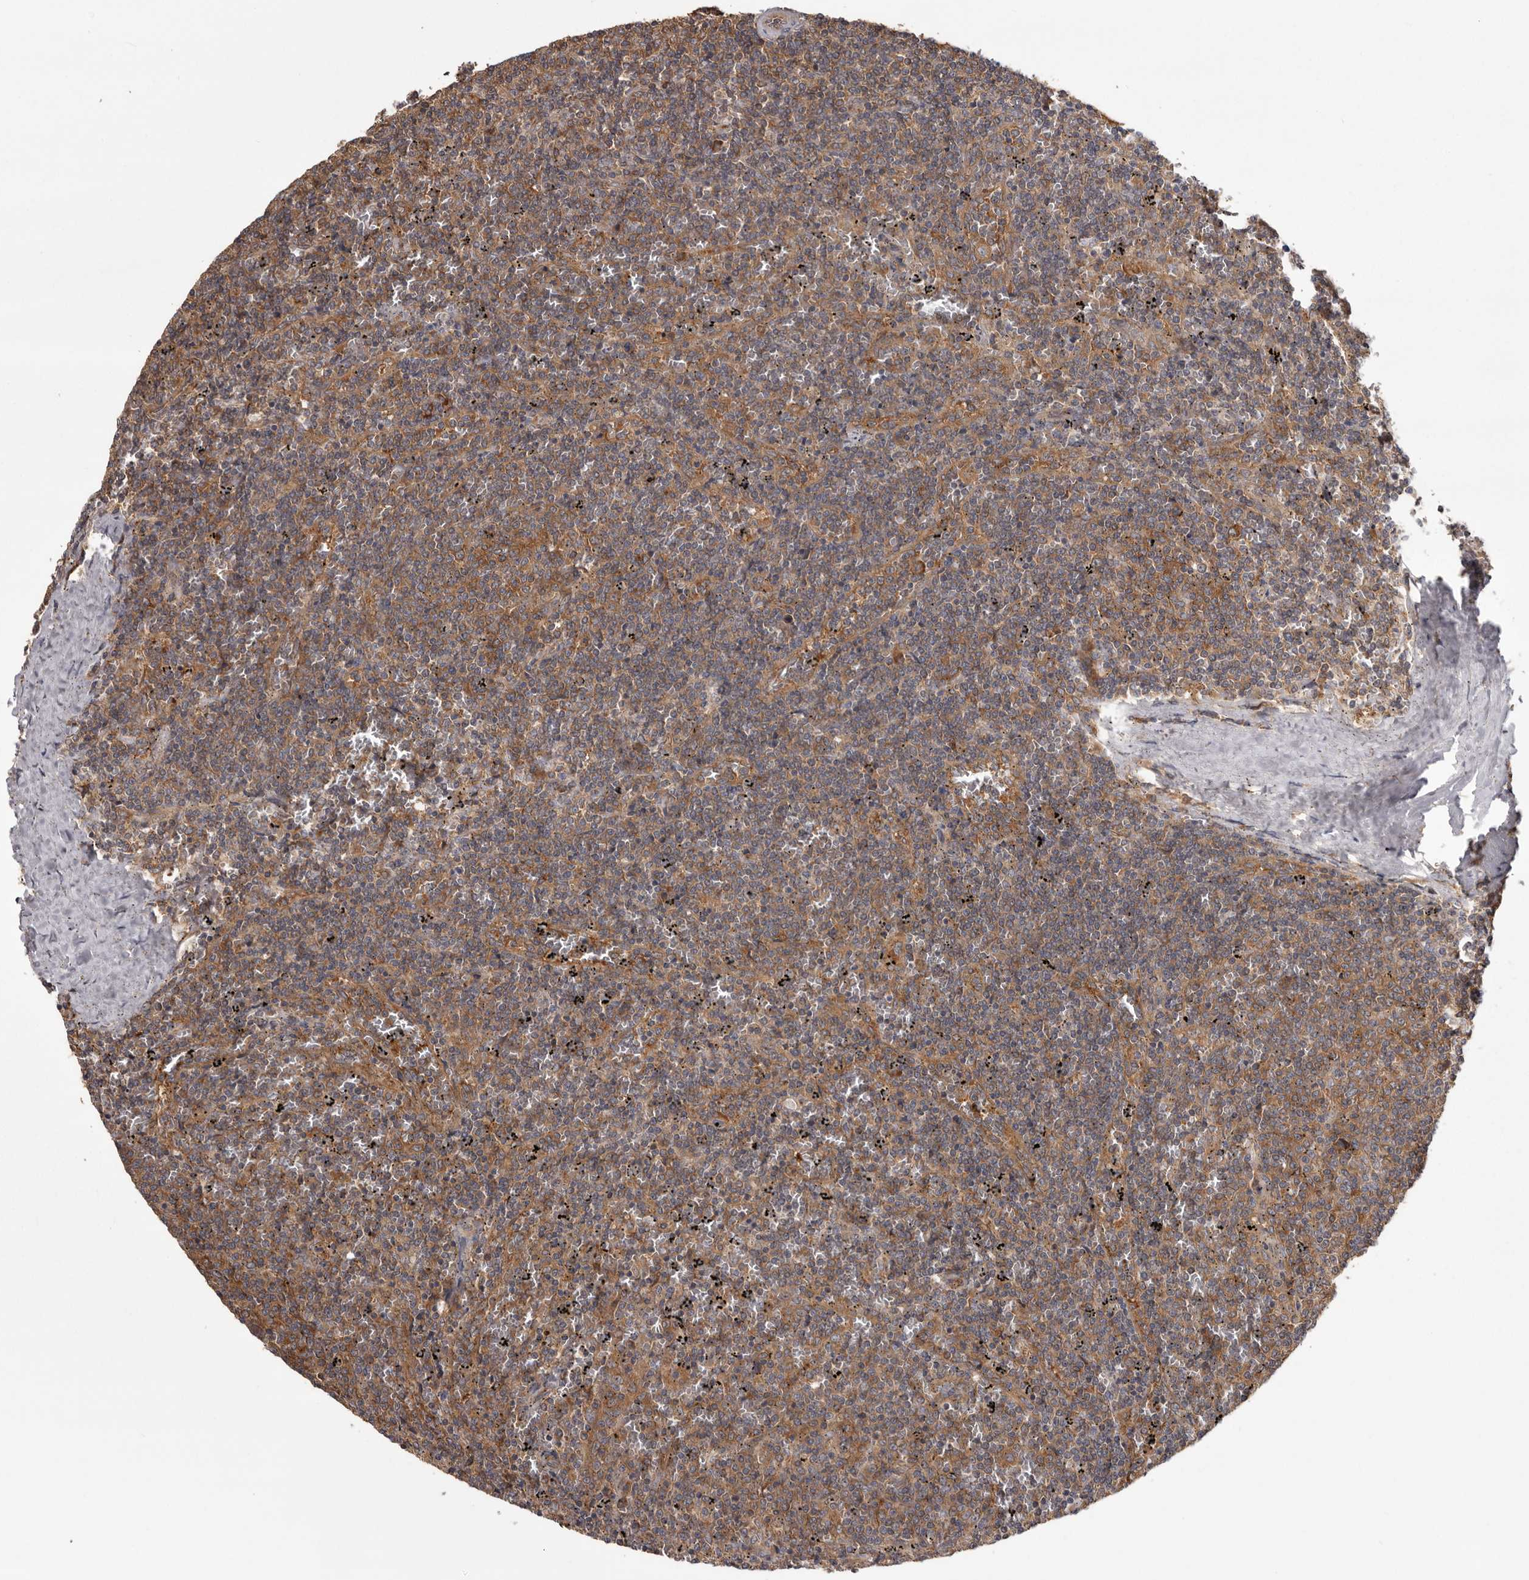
{"staining": {"intensity": "weak", "quantity": "25%-75%", "location": "cytoplasmic/membranous"}, "tissue": "lymphoma", "cell_type": "Tumor cells", "image_type": "cancer", "snomed": [{"axis": "morphology", "description": "Malignant lymphoma, non-Hodgkin's type, Low grade"}, {"axis": "topography", "description": "Spleen"}], "caption": "Immunohistochemical staining of human lymphoma demonstrates low levels of weak cytoplasmic/membranous protein expression in approximately 25%-75% of tumor cells.", "gene": "DARS1", "patient": {"sex": "female", "age": 50}}